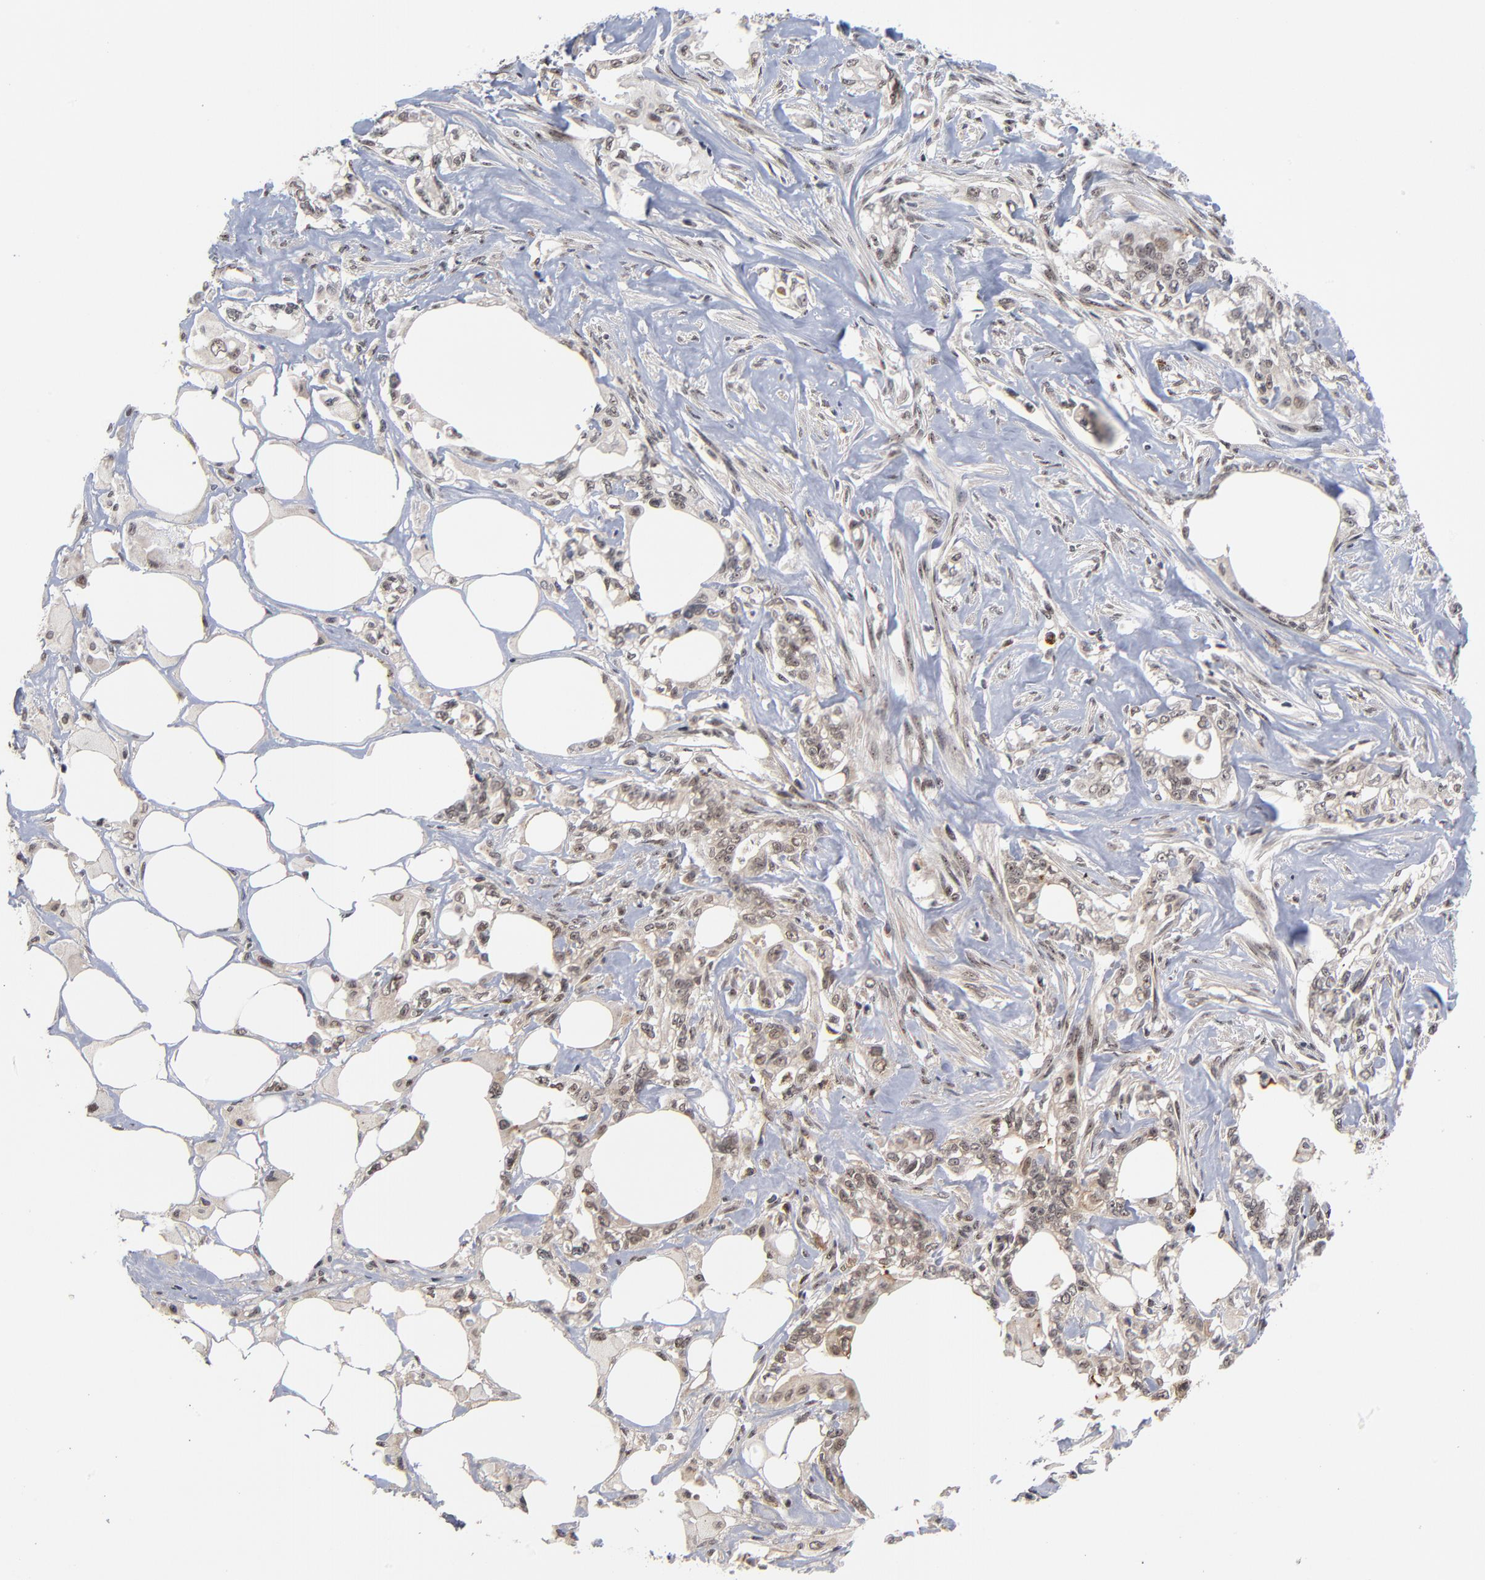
{"staining": {"intensity": "weak", "quantity": ">75%", "location": "nuclear"}, "tissue": "pancreatic cancer", "cell_type": "Tumor cells", "image_type": "cancer", "snomed": [{"axis": "morphology", "description": "Normal tissue, NOS"}, {"axis": "topography", "description": "Pancreas"}], "caption": "Immunohistochemistry staining of pancreatic cancer, which exhibits low levels of weak nuclear expression in approximately >75% of tumor cells indicating weak nuclear protein positivity. The staining was performed using DAB (brown) for protein detection and nuclei were counterstained in hematoxylin (blue).", "gene": "ZNF419", "patient": {"sex": "male", "age": 42}}